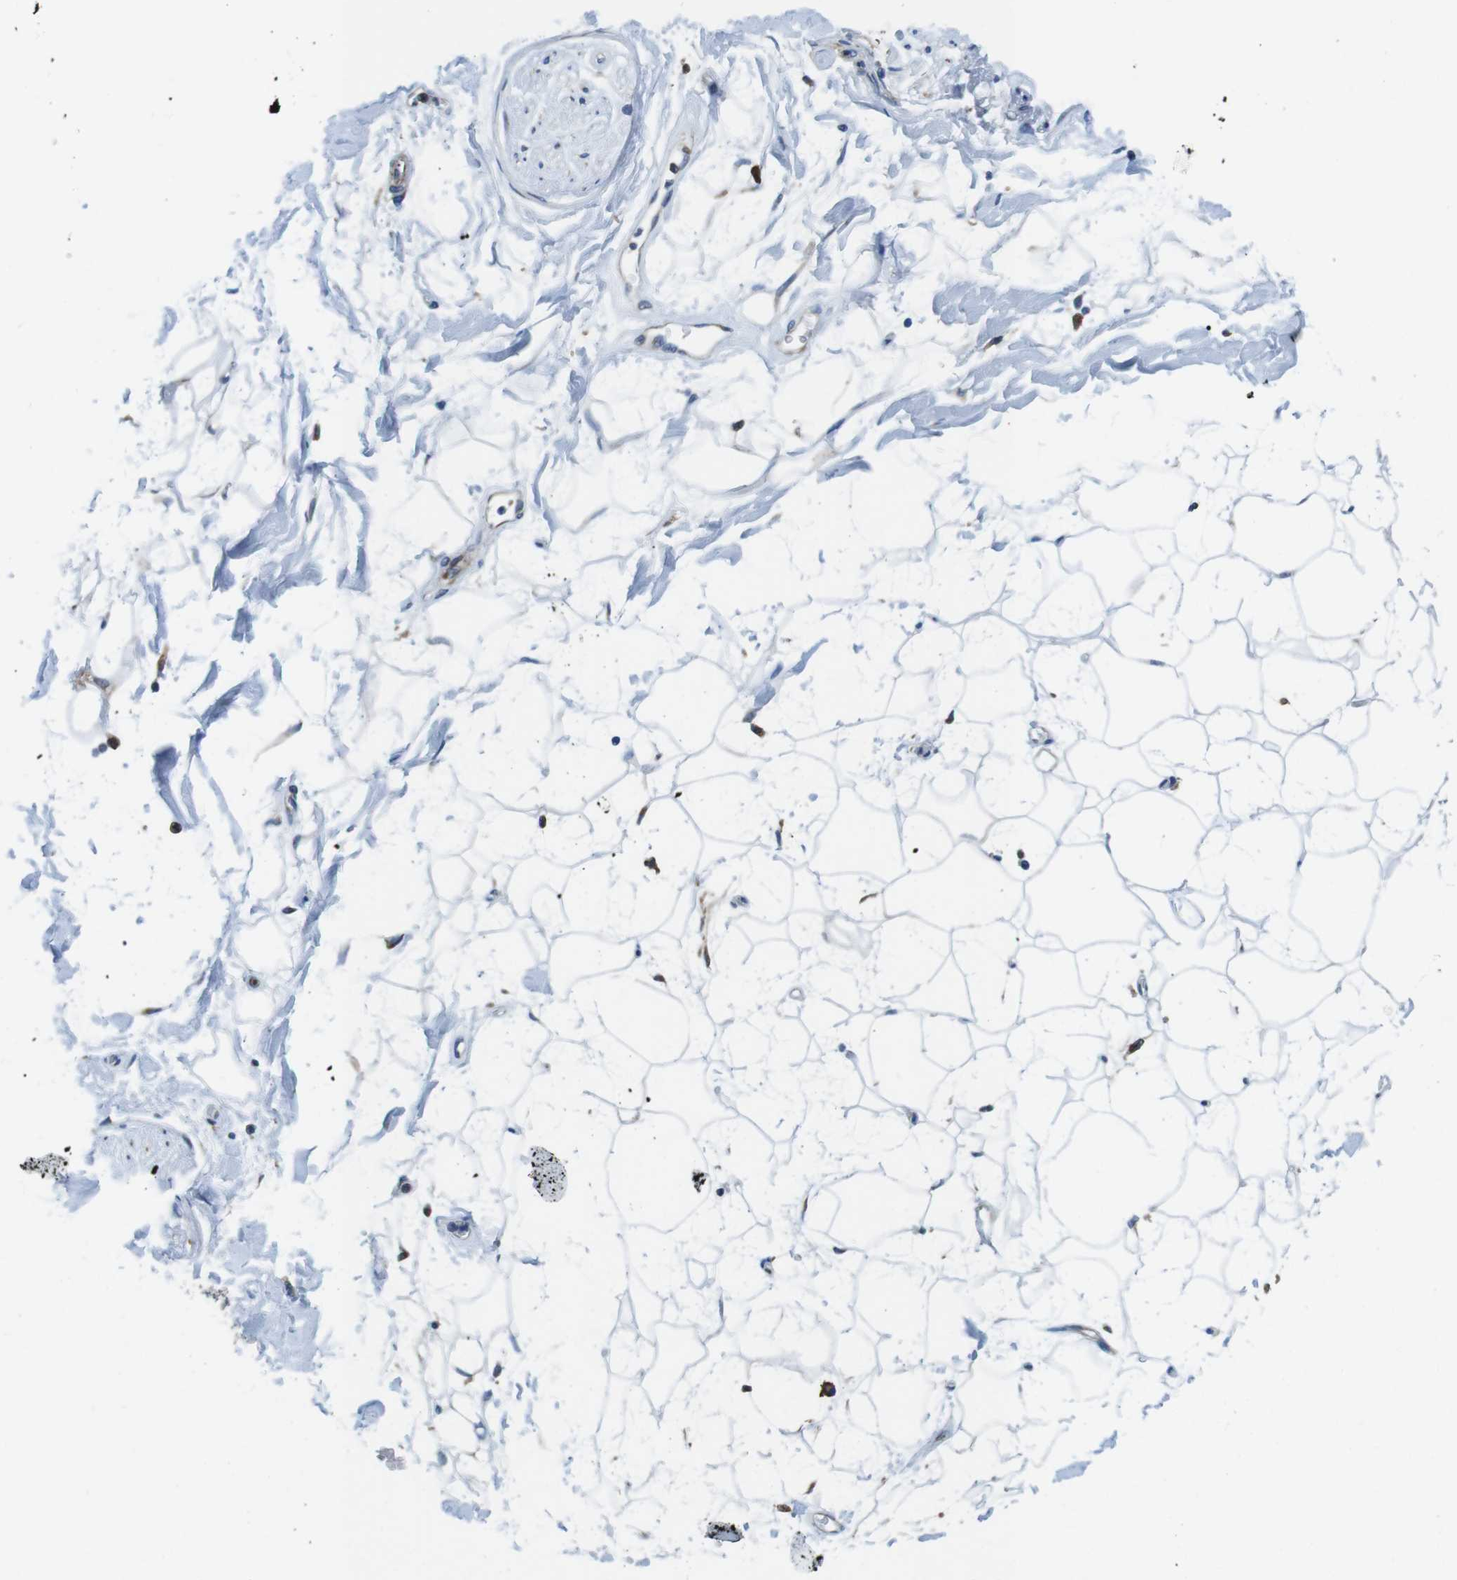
{"staining": {"intensity": "moderate", "quantity": ">75%", "location": "cytoplasmic/membranous"}, "tissue": "adipose tissue", "cell_type": "Adipocytes", "image_type": "normal", "snomed": [{"axis": "morphology", "description": "Normal tissue, NOS"}, {"axis": "topography", "description": "Soft tissue"}], "caption": "IHC histopathology image of normal adipose tissue stained for a protein (brown), which shows medium levels of moderate cytoplasmic/membranous staining in about >75% of adipocytes.", "gene": "UGGT1", "patient": {"sex": "male", "age": 72}}